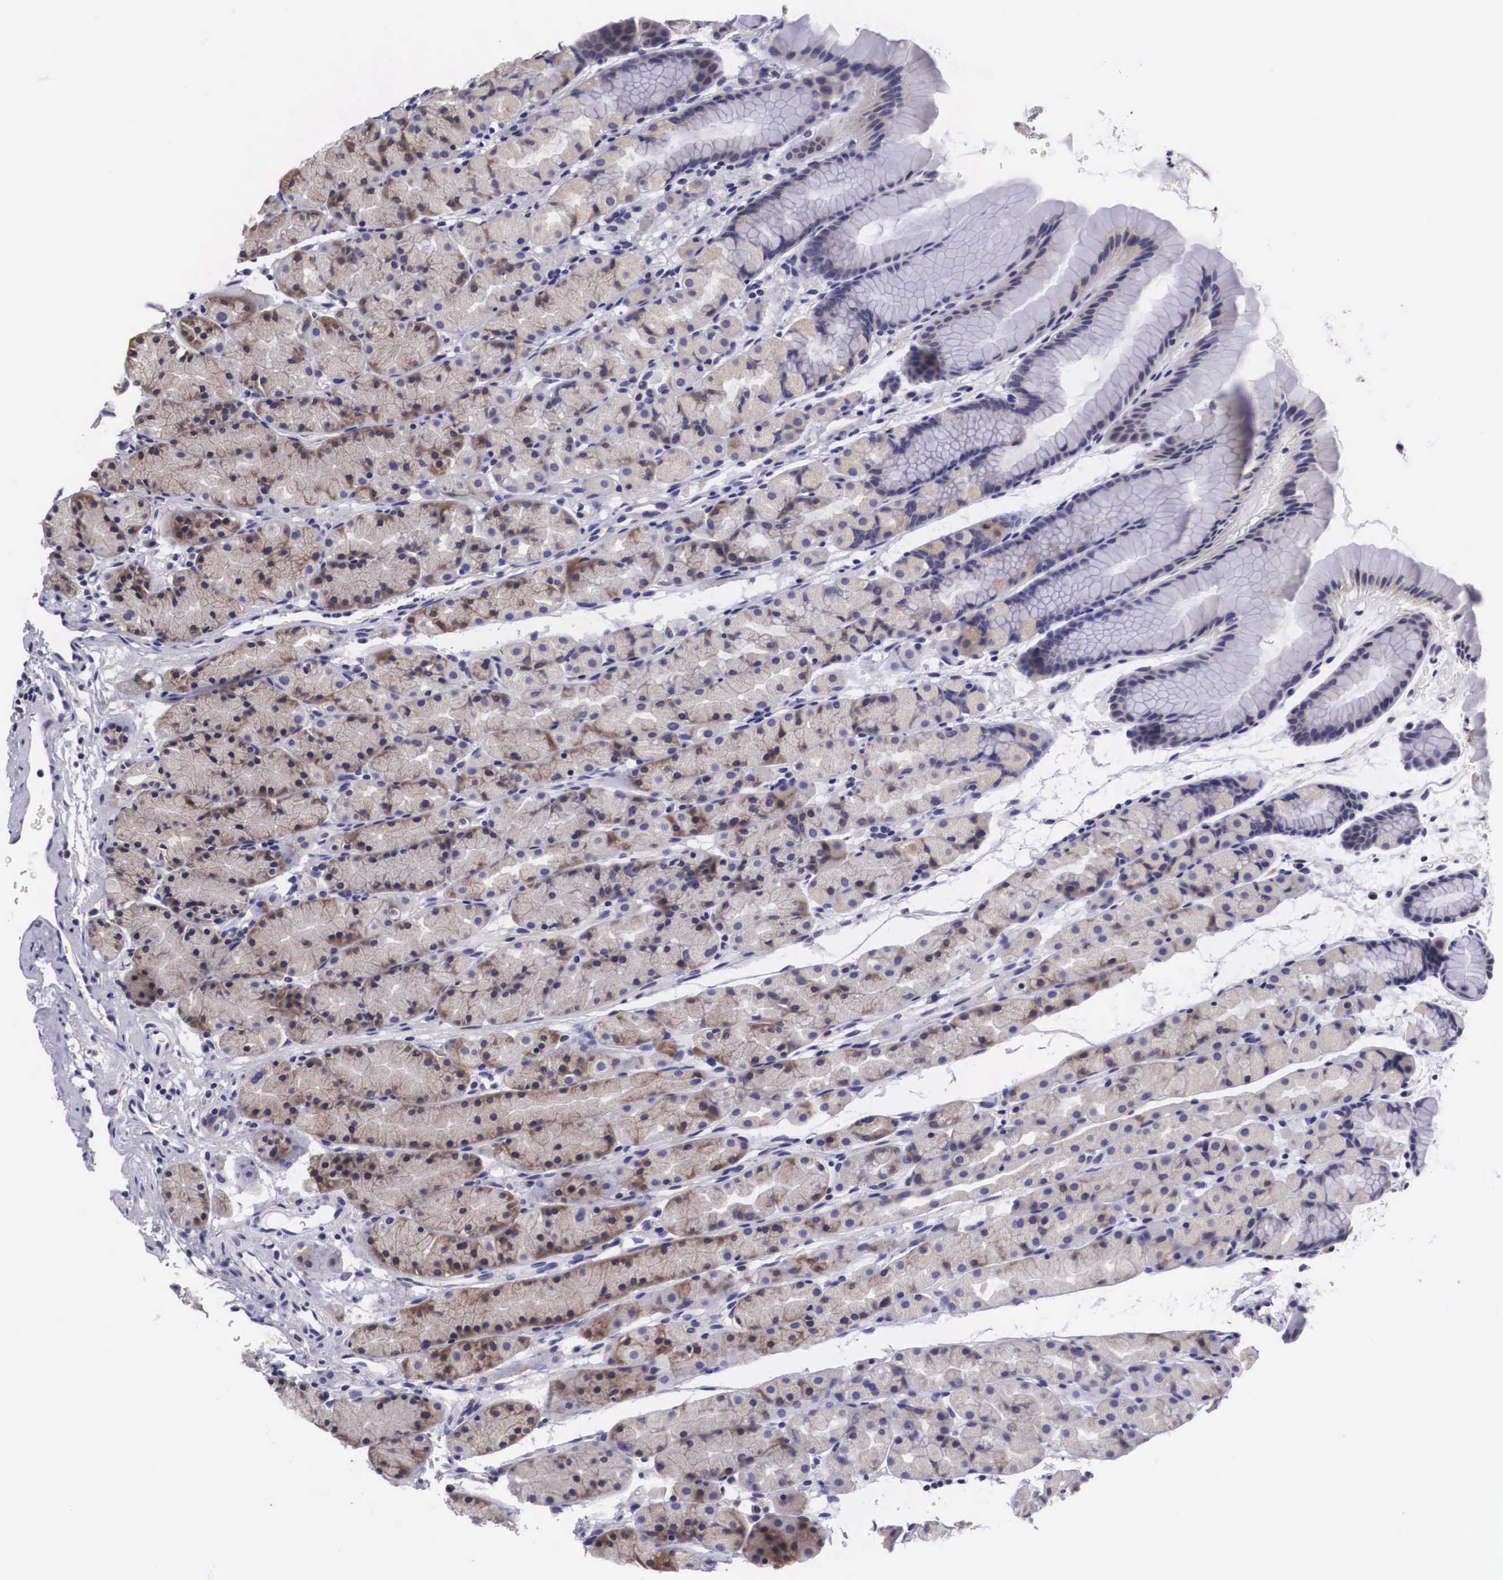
{"staining": {"intensity": "weak", "quantity": "25%-75%", "location": "cytoplasmic/membranous"}, "tissue": "stomach", "cell_type": "Glandular cells", "image_type": "normal", "snomed": [{"axis": "morphology", "description": "Normal tissue, NOS"}, {"axis": "topography", "description": "Esophagus"}, {"axis": "topography", "description": "Stomach, upper"}], "caption": "A low amount of weak cytoplasmic/membranous positivity is present in approximately 25%-75% of glandular cells in unremarkable stomach.", "gene": "ARG2", "patient": {"sex": "male", "age": 47}}